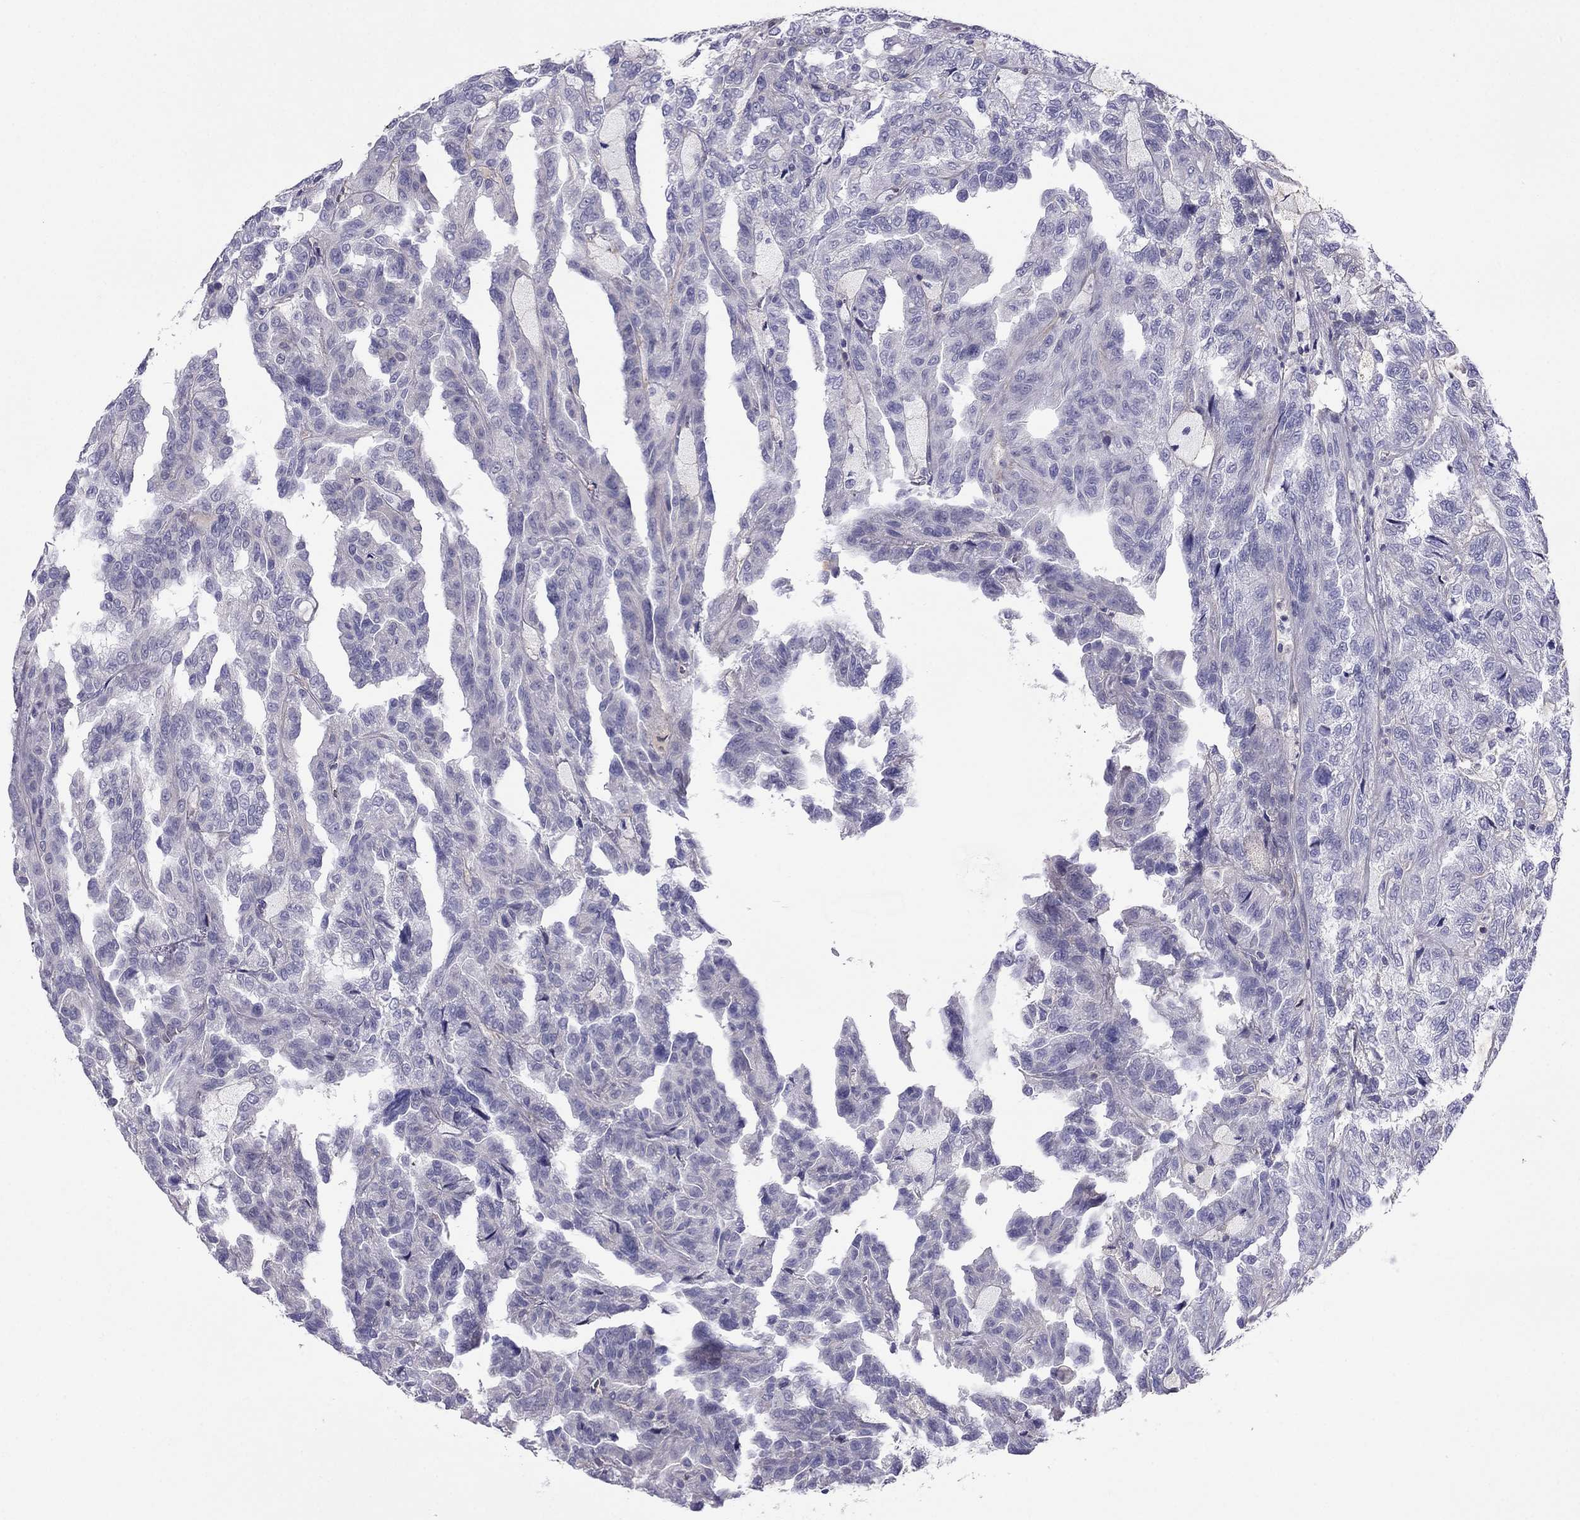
{"staining": {"intensity": "negative", "quantity": "none", "location": "none"}, "tissue": "renal cancer", "cell_type": "Tumor cells", "image_type": "cancer", "snomed": [{"axis": "morphology", "description": "Adenocarcinoma, NOS"}, {"axis": "topography", "description": "Kidney"}], "caption": "Tumor cells show no significant protein expression in renal cancer.", "gene": "TBC1D21", "patient": {"sex": "male", "age": 79}}